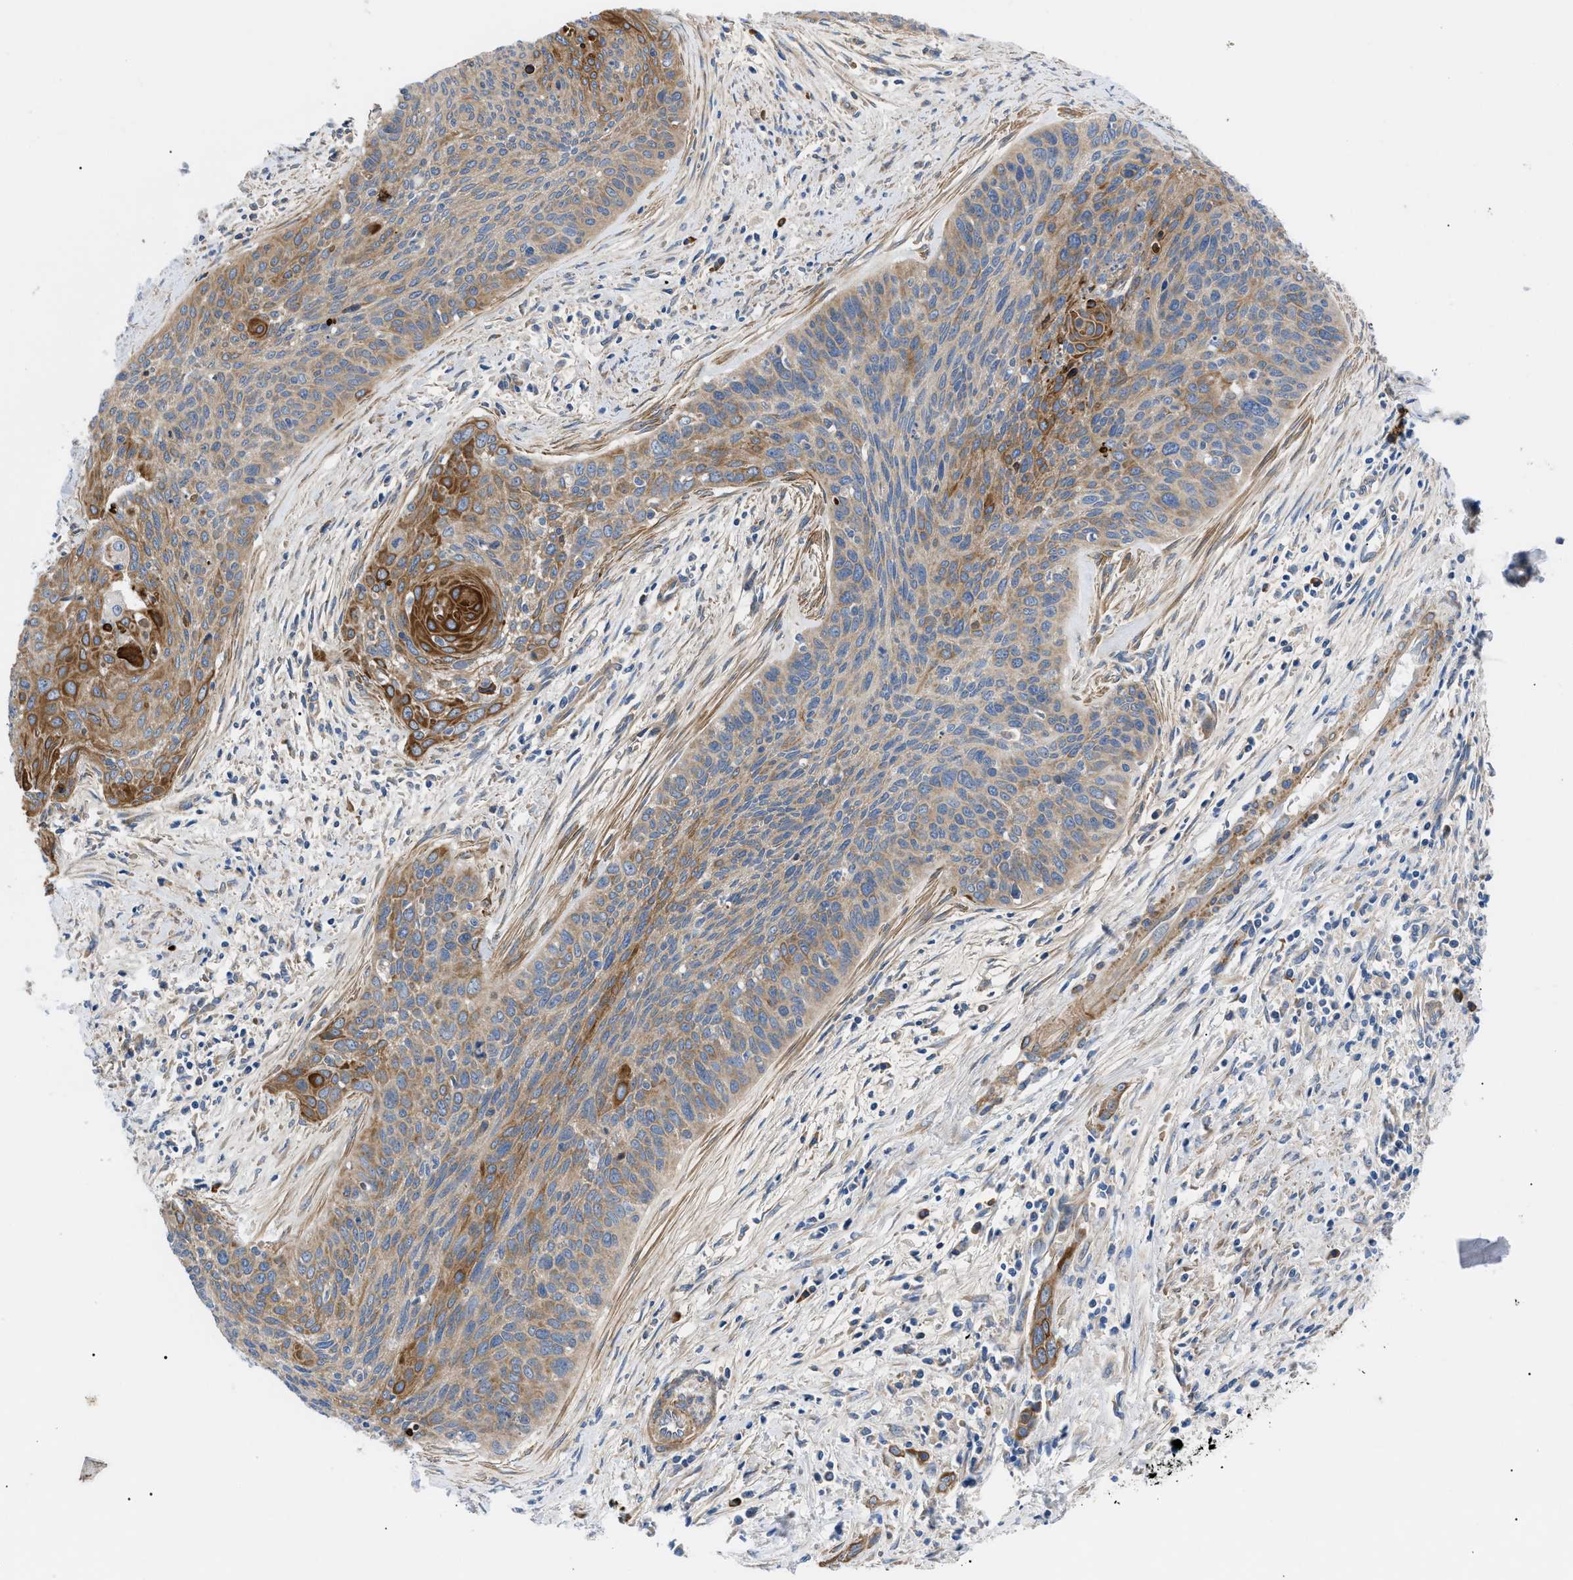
{"staining": {"intensity": "moderate", "quantity": ">75%", "location": "cytoplasmic/membranous"}, "tissue": "cervical cancer", "cell_type": "Tumor cells", "image_type": "cancer", "snomed": [{"axis": "morphology", "description": "Squamous cell carcinoma, NOS"}, {"axis": "topography", "description": "Cervix"}], "caption": "The image reveals staining of cervical cancer, revealing moderate cytoplasmic/membranous protein expression (brown color) within tumor cells.", "gene": "HSPB8", "patient": {"sex": "female", "age": 55}}